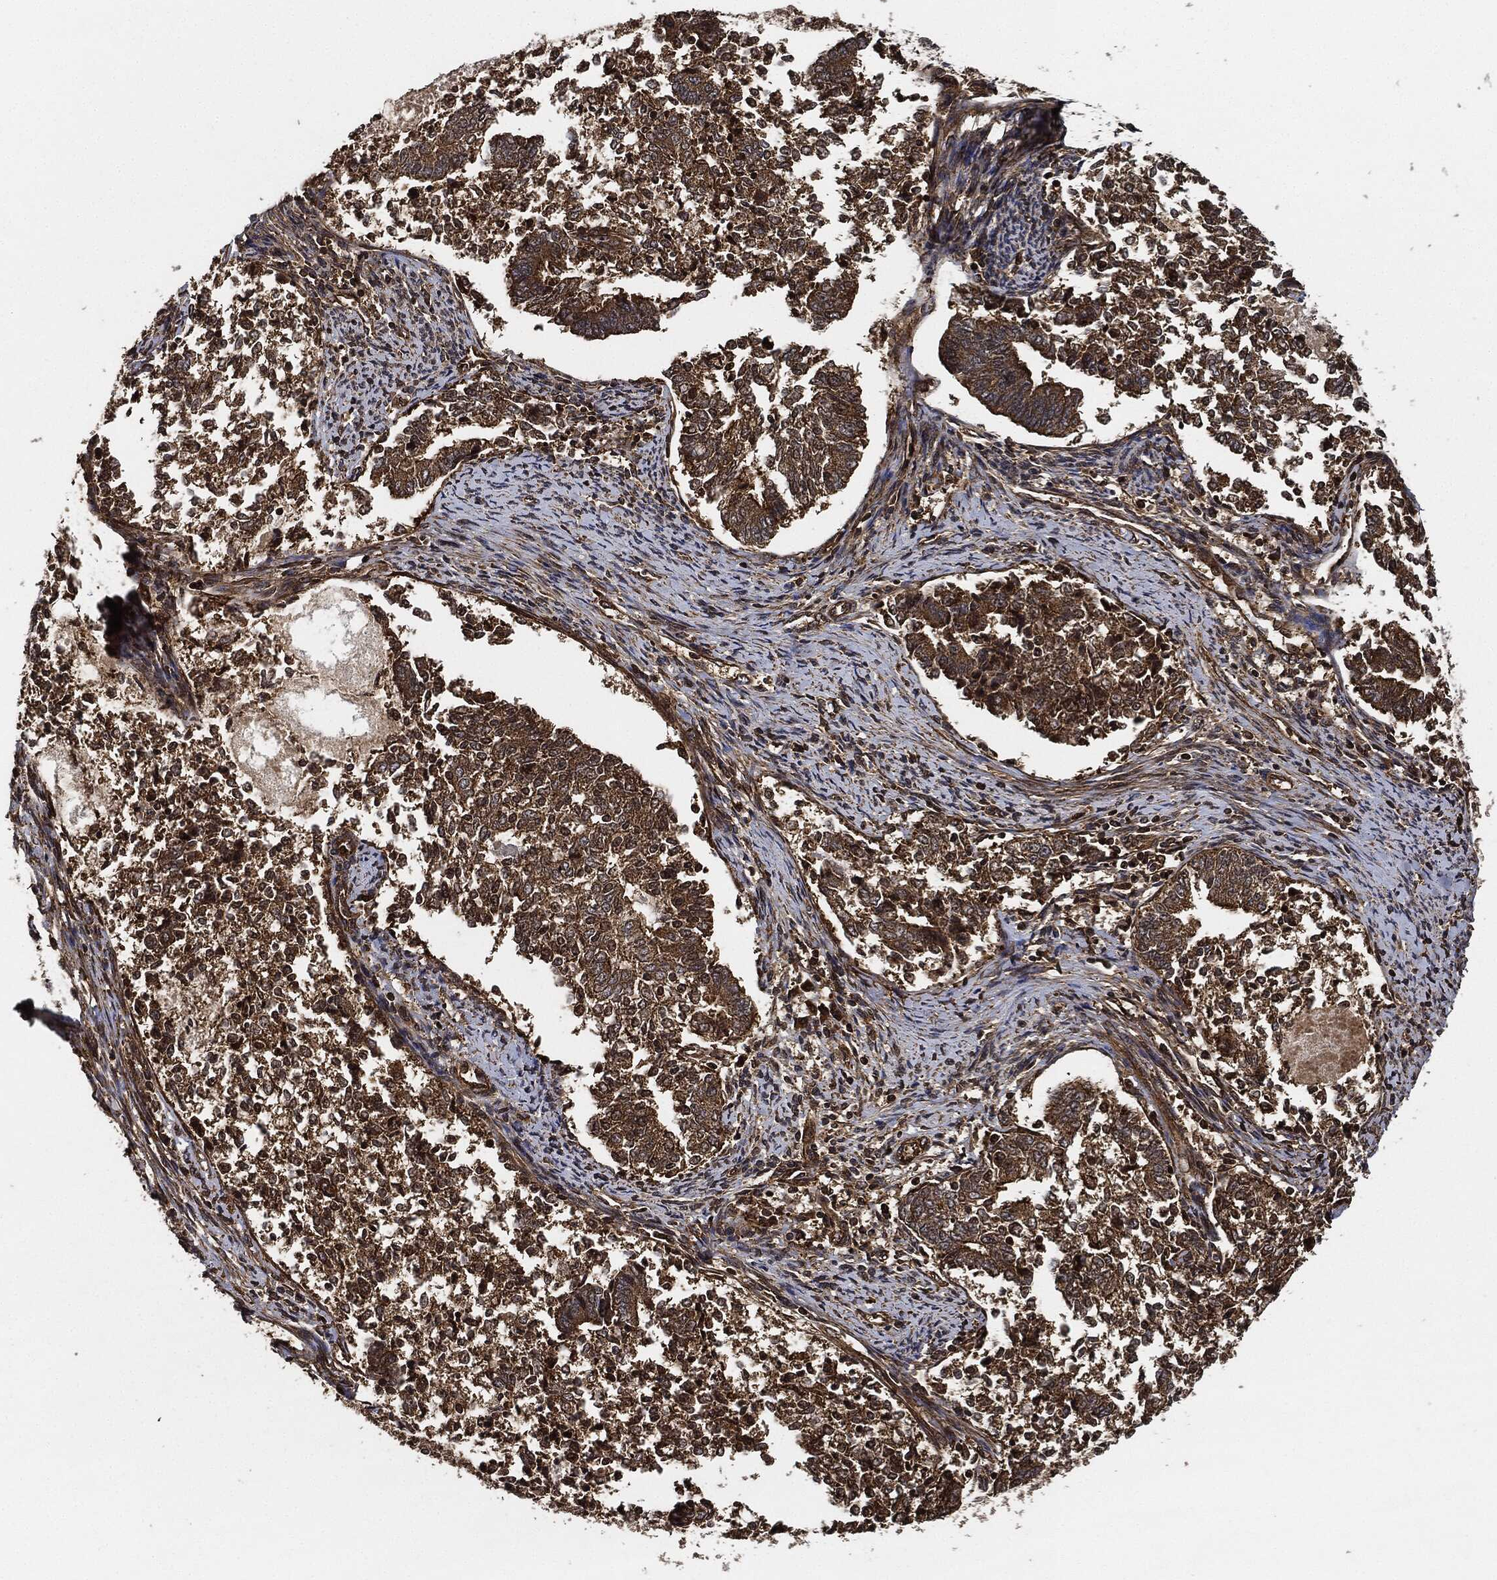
{"staining": {"intensity": "strong", "quantity": ">75%", "location": "cytoplasmic/membranous"}, "tissue": "endometrial cancer", "cell_type": "Tumor cells", "image_type": "cancer", "snomed": [{"axis": "morphology", "description": "Adenocarcinoma, NOS"}, {"axis": "topography", "description": "Endometrium"}], "caption": "This image displays endometrial adenocarcinoma stained with immunohistochemistry (IHC) to label a protein in brown. The cytoplasmic/membranous of tumor cells show strong positivity for the protein. Nuclei are counter-stained blue.", "gene": "CEP290", "patient": {"sex": "female", "age": 65}}